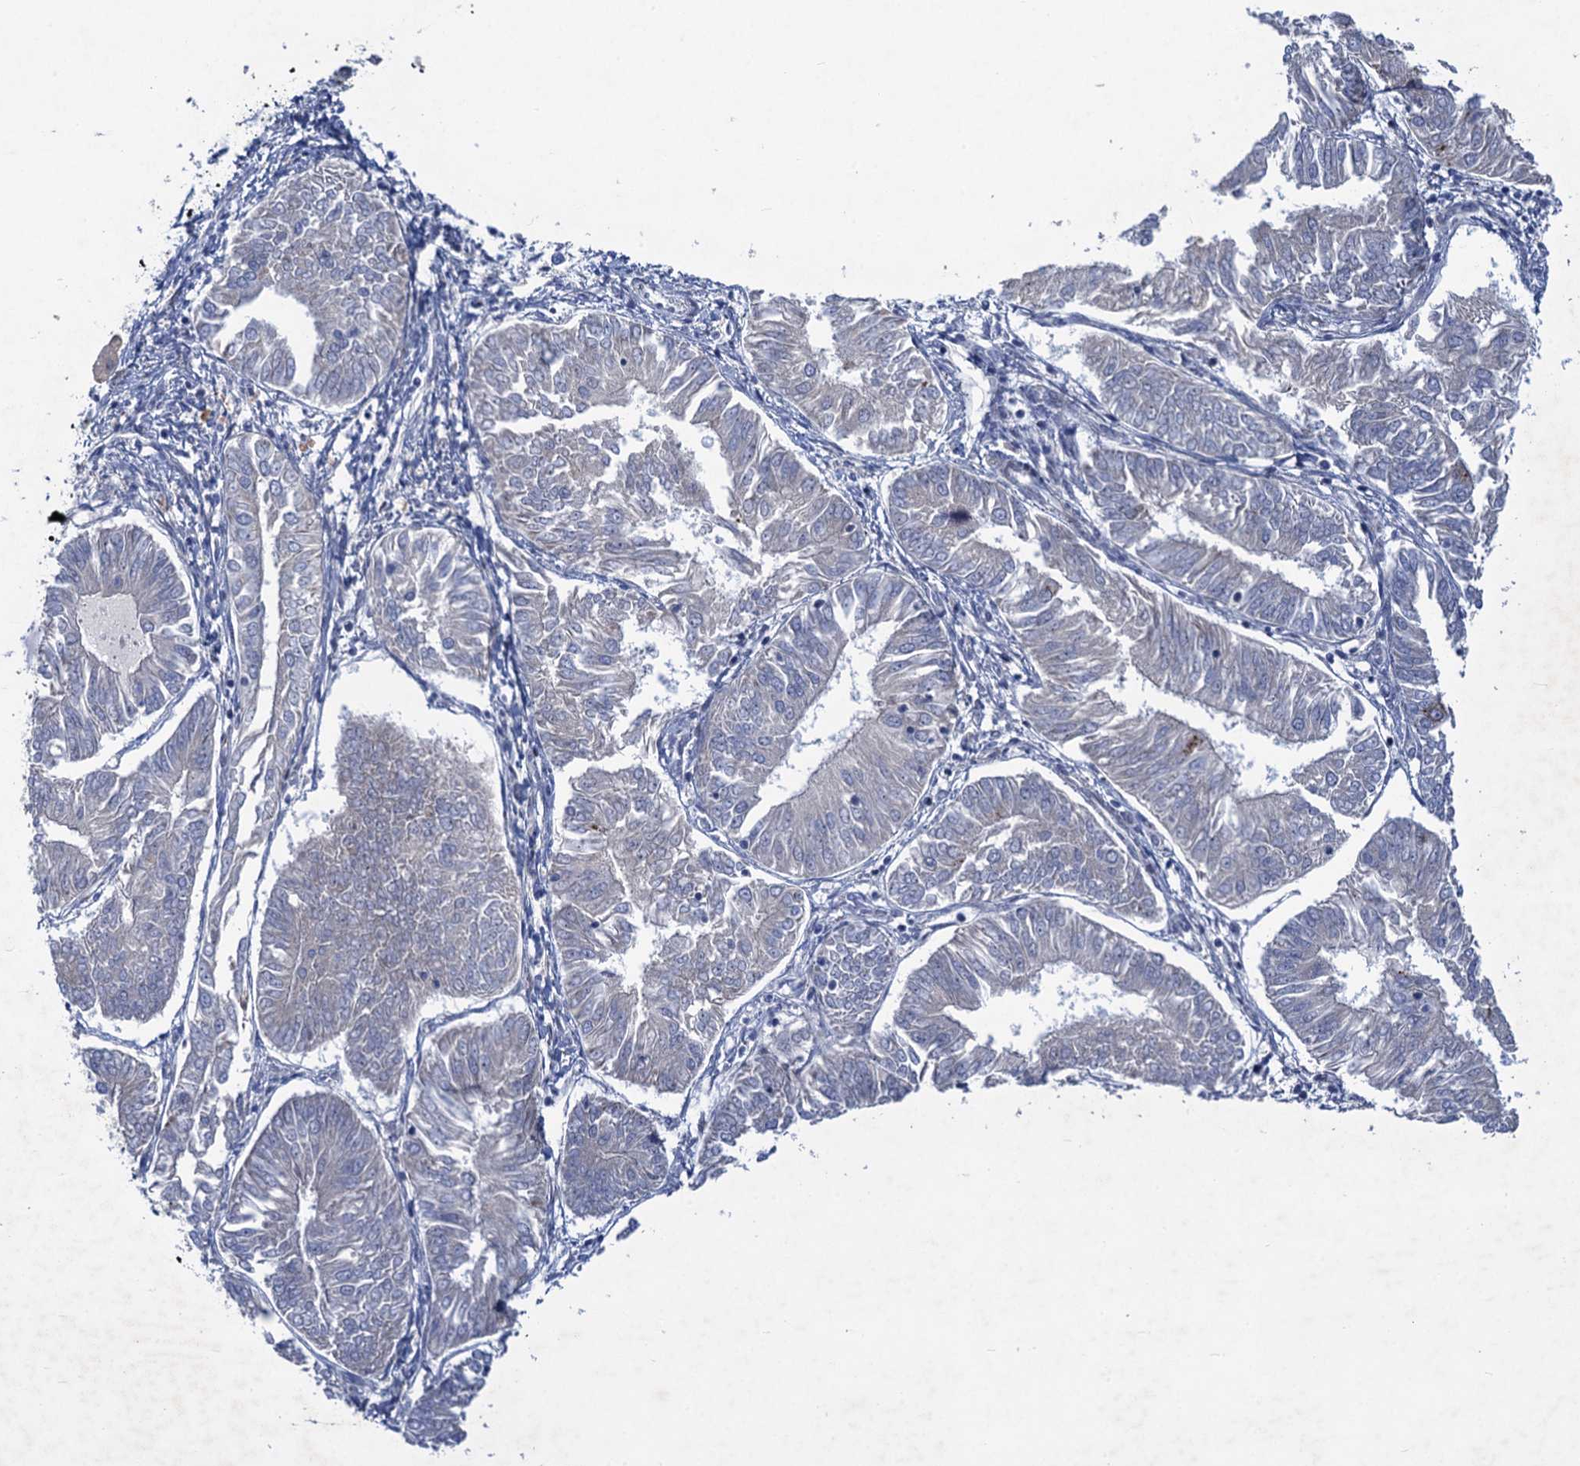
{"staining": {"intensity": "negative", "quantity": "none", "location": "none"}, "tissue": "endometrial cancer", "cell_type": "Tumor cells", "image_type": "cancer", "snomed": [{"axis": "morphology", "description": "Adenocarcinoma, NOS"}, {"axis": "topography", "description": "Endometrium"}], "caption": "Photomicrograph shows no significant protein staining in tumor cells of endometrial cancer. Nuclei are stained in blue.", "gene": "QPCTL", "patient": {"sex": "female", "age": 58}}